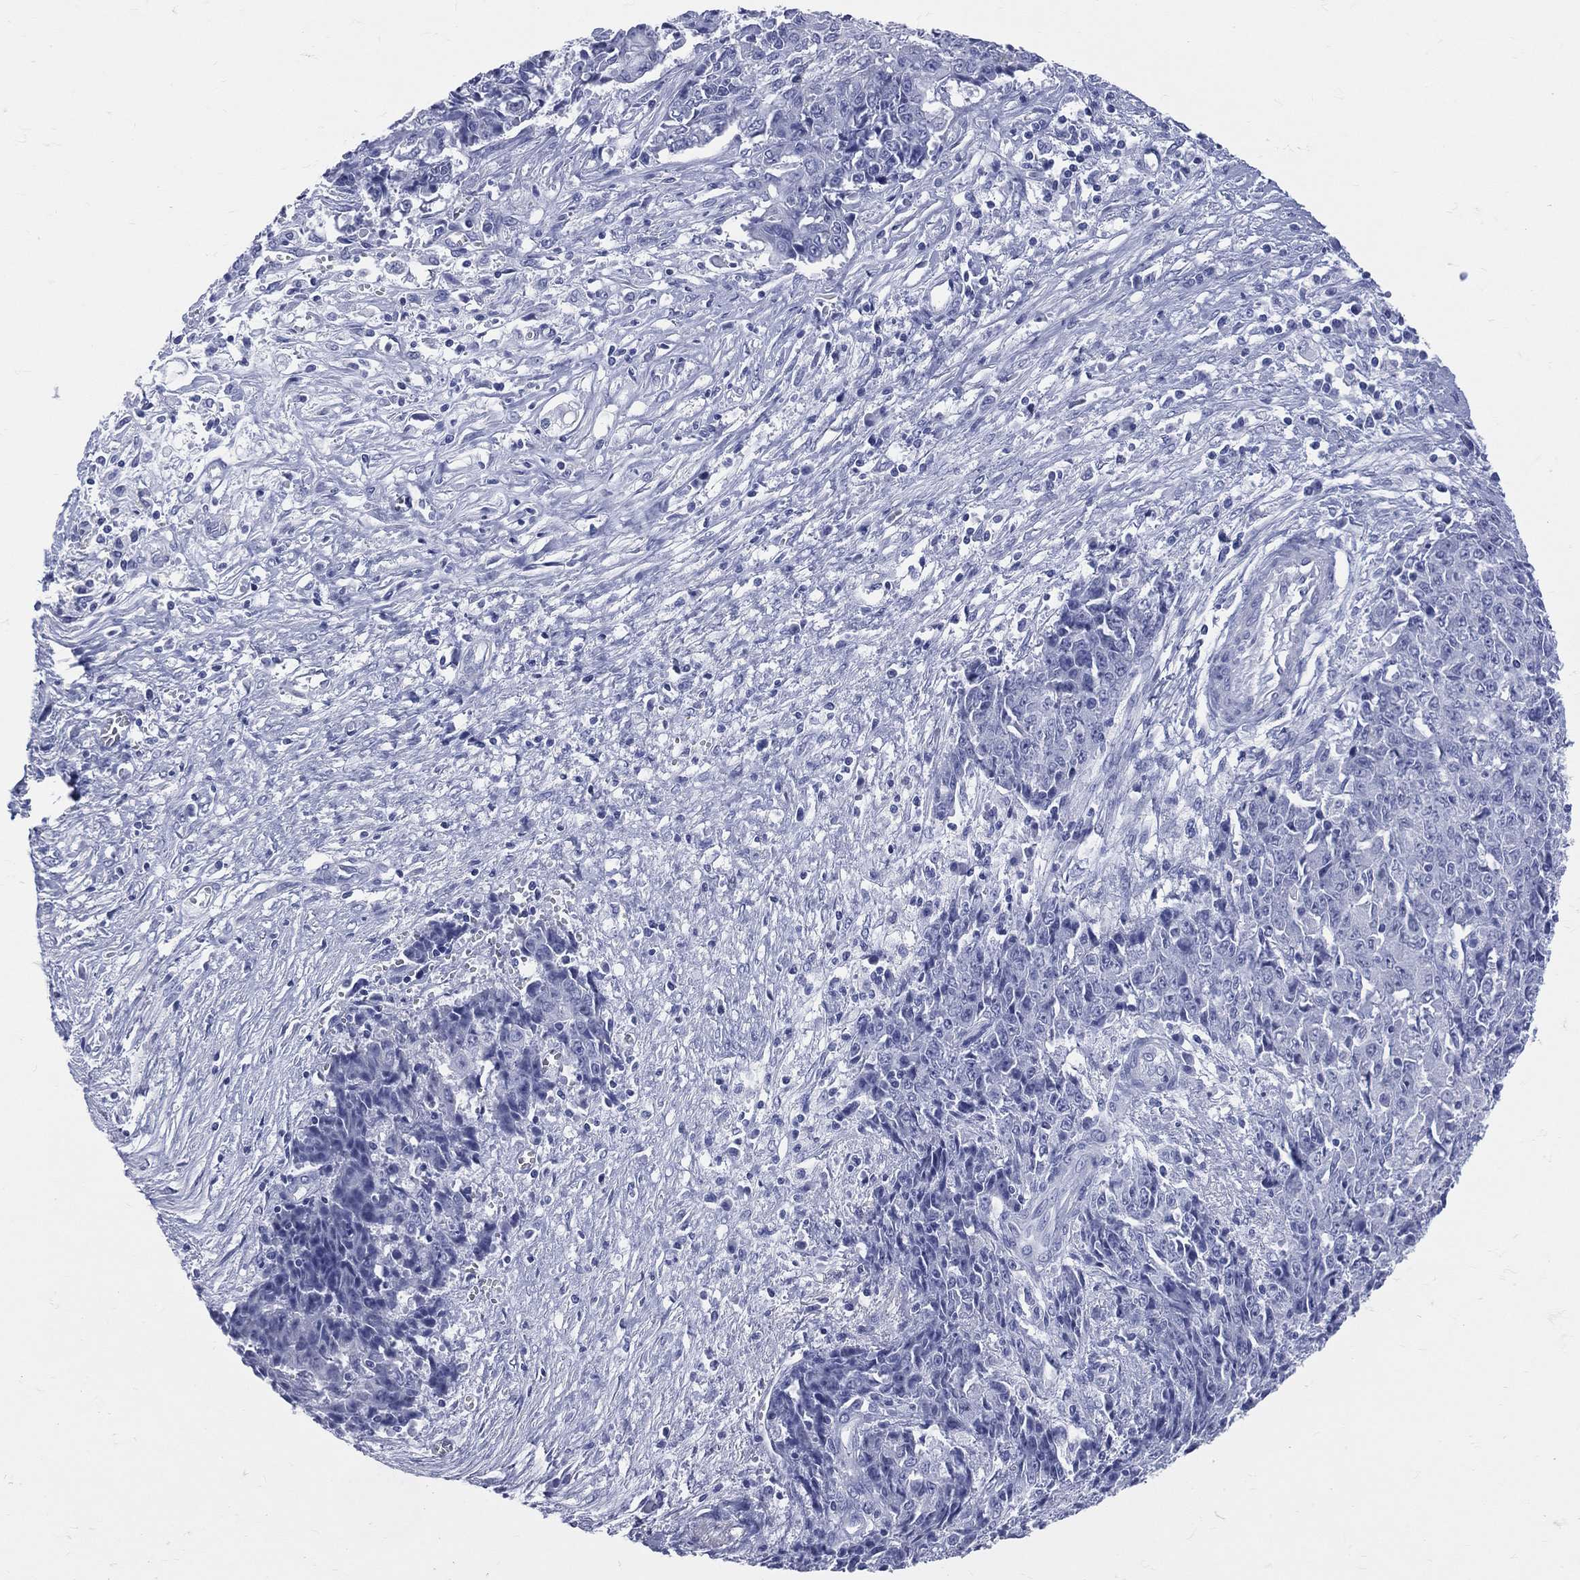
{"staining": {"intensity": "negative", "quantity": "none", "location": "none"}, "tissue": "ovarian cancer", "cell_type": "Tumor cells", "image_type": "cancer", "snomed": [{"axis": "morphology", "description": "Carcinoma, endometroid"}, {"axis": "topography", "description": "Ovary"}], "caption": "This is a photomicrograph of immunohistochemistry staining of ovarian endometroid carcinoma, which shows no staining in tumor cells.", "gene": "CYLC1", "patient": {"sex": "female", "age": 42}}